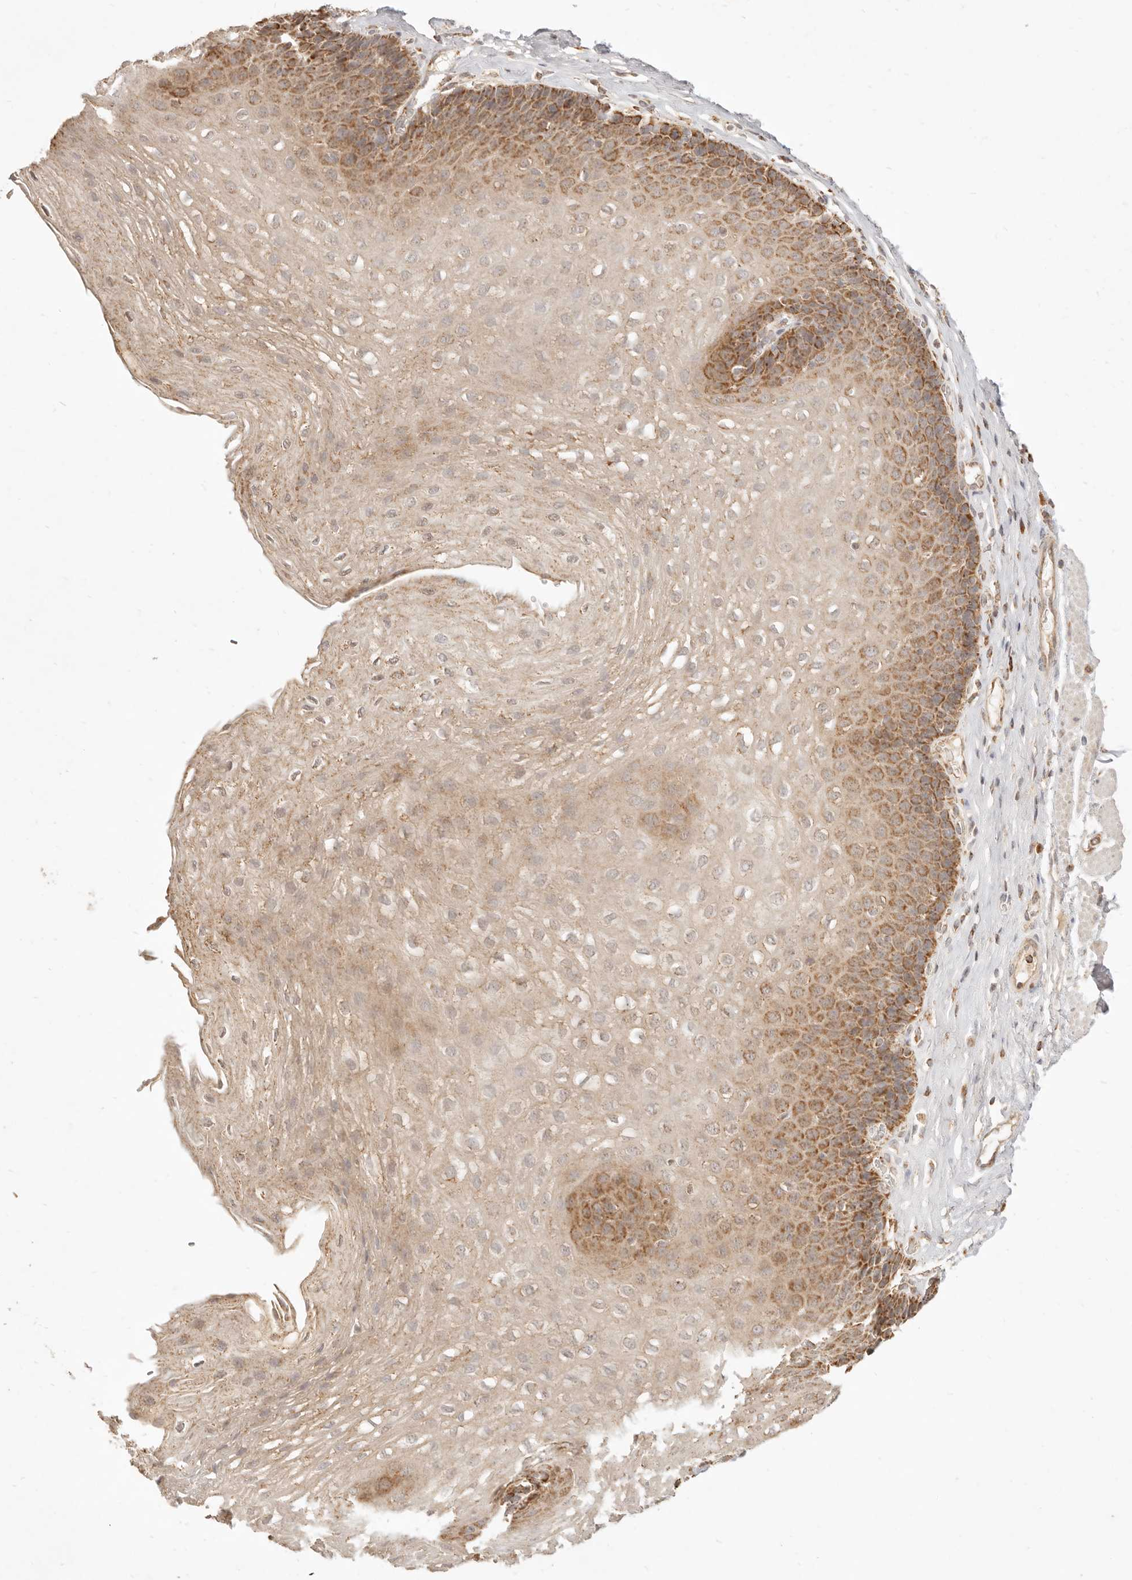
{"staining": {"intensity": "moderate", "quantity": ">75%", "location": "cytoplasmic/membranous"}, "tissue": "esophagus", "cell_type": "Squamous epithelial cells", "image_type": "normal", "snomed": [{"axis": "morphology", "description": "Normal tissue, NOS"}, {"axis": "topography", "description": "Esophagus"}], "caption": "This image reveals immunohistochemistry (IHC) staining of normal esophagus, with medium moderate cytoplasmic/membranous staining in about >75% of squamous epithelial cells.", "gene": "CPLANE2", "patient": {"sex": "female", "age": 66}}